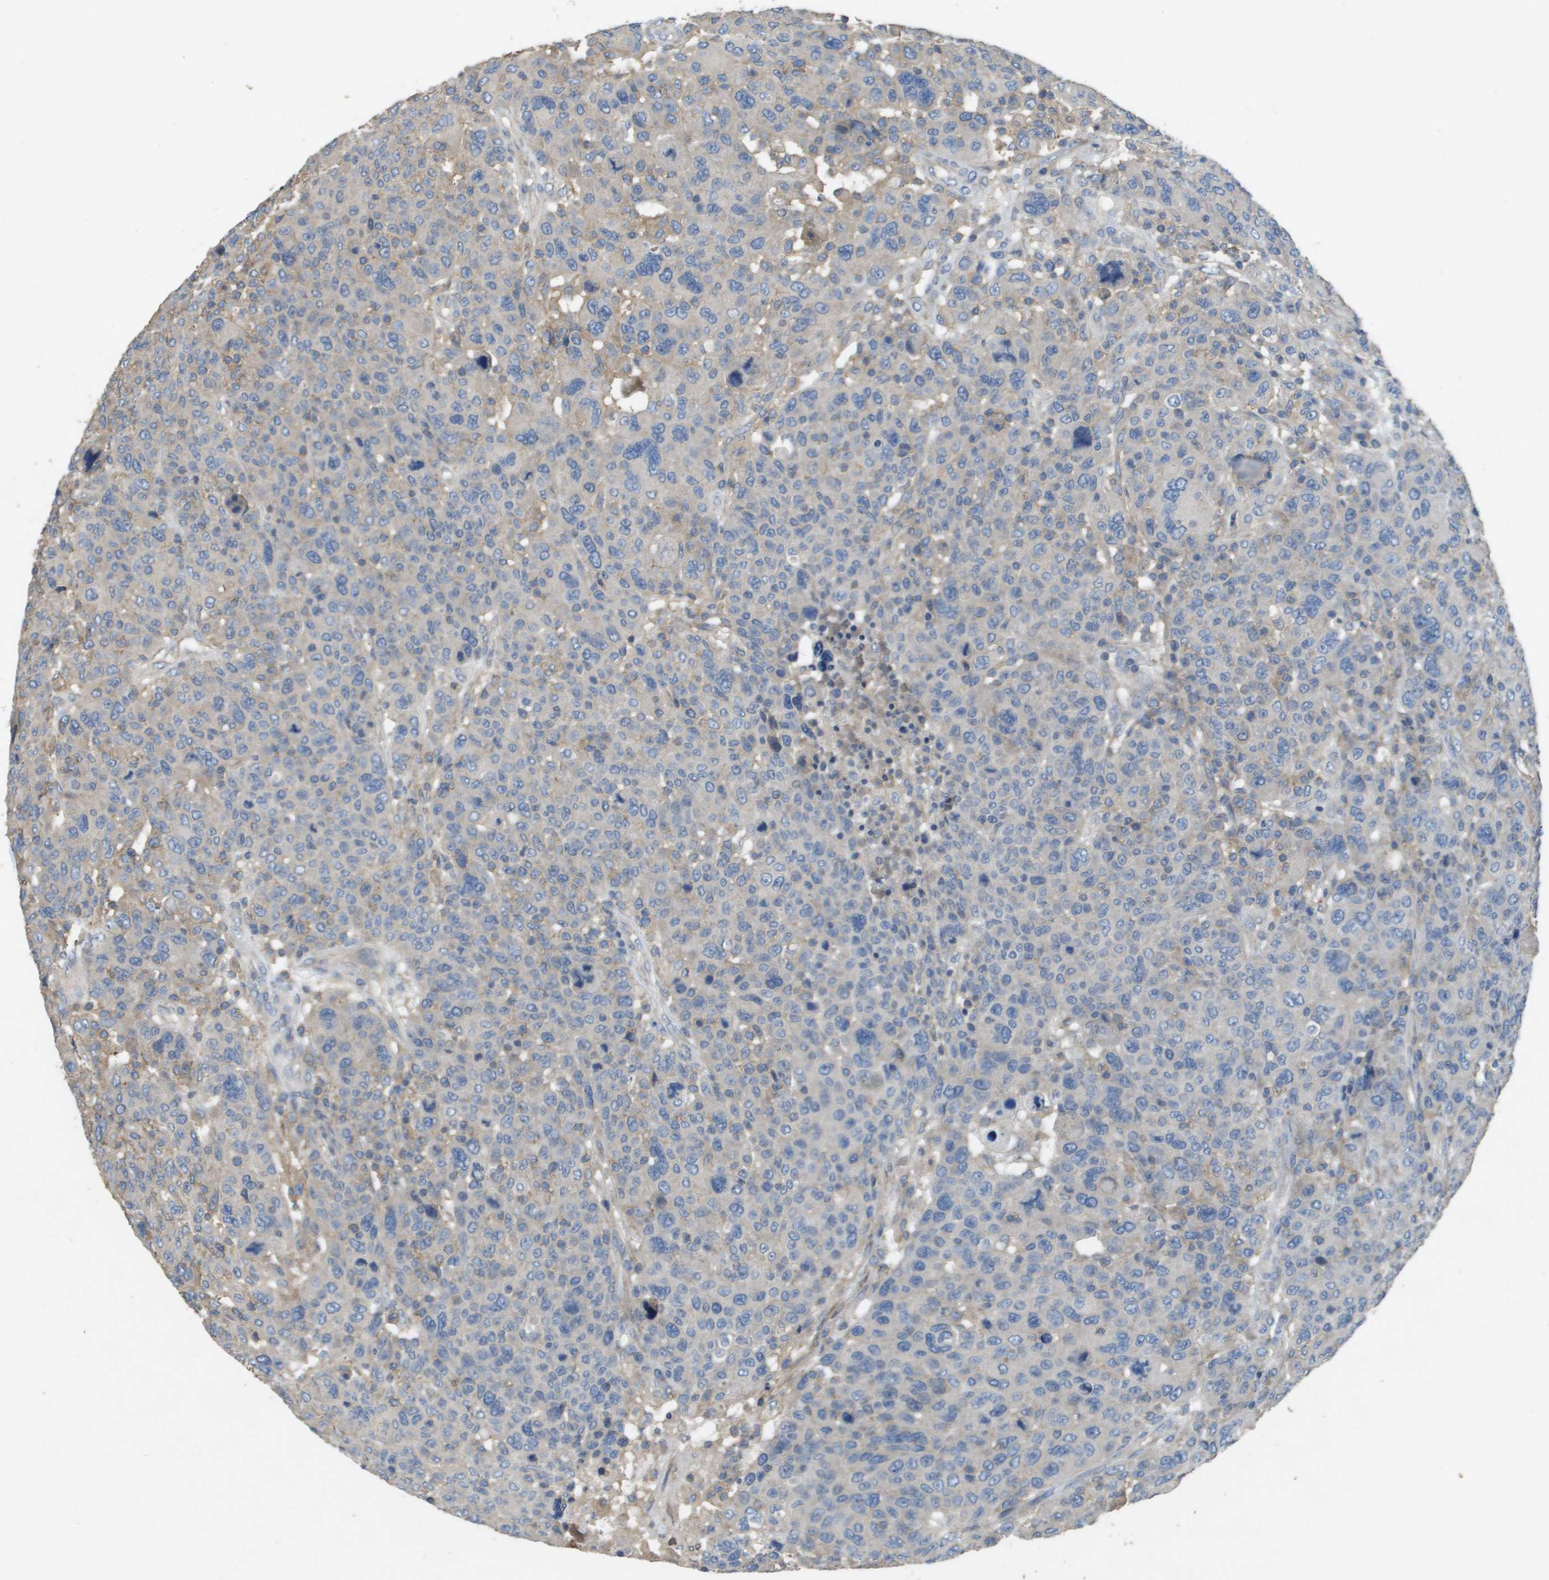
{"staining": {"intensity": "weak", "quantity": "<25%", "location": "cytoplasmic/membranous"}, "tissue": "breast cancer", "cell_type": "Tumor cells", "image_type": "cancer", "snomed": [{"axis": "morphology", "description": "Duct carcinoma"}, {"axis": "topography", "description": "Breast"}], "caption": "The image displays no significant positivity in tumor cells of breast cancer.", "gene": "CLCA4", "patient": {"sex": "female", "age": 50}}